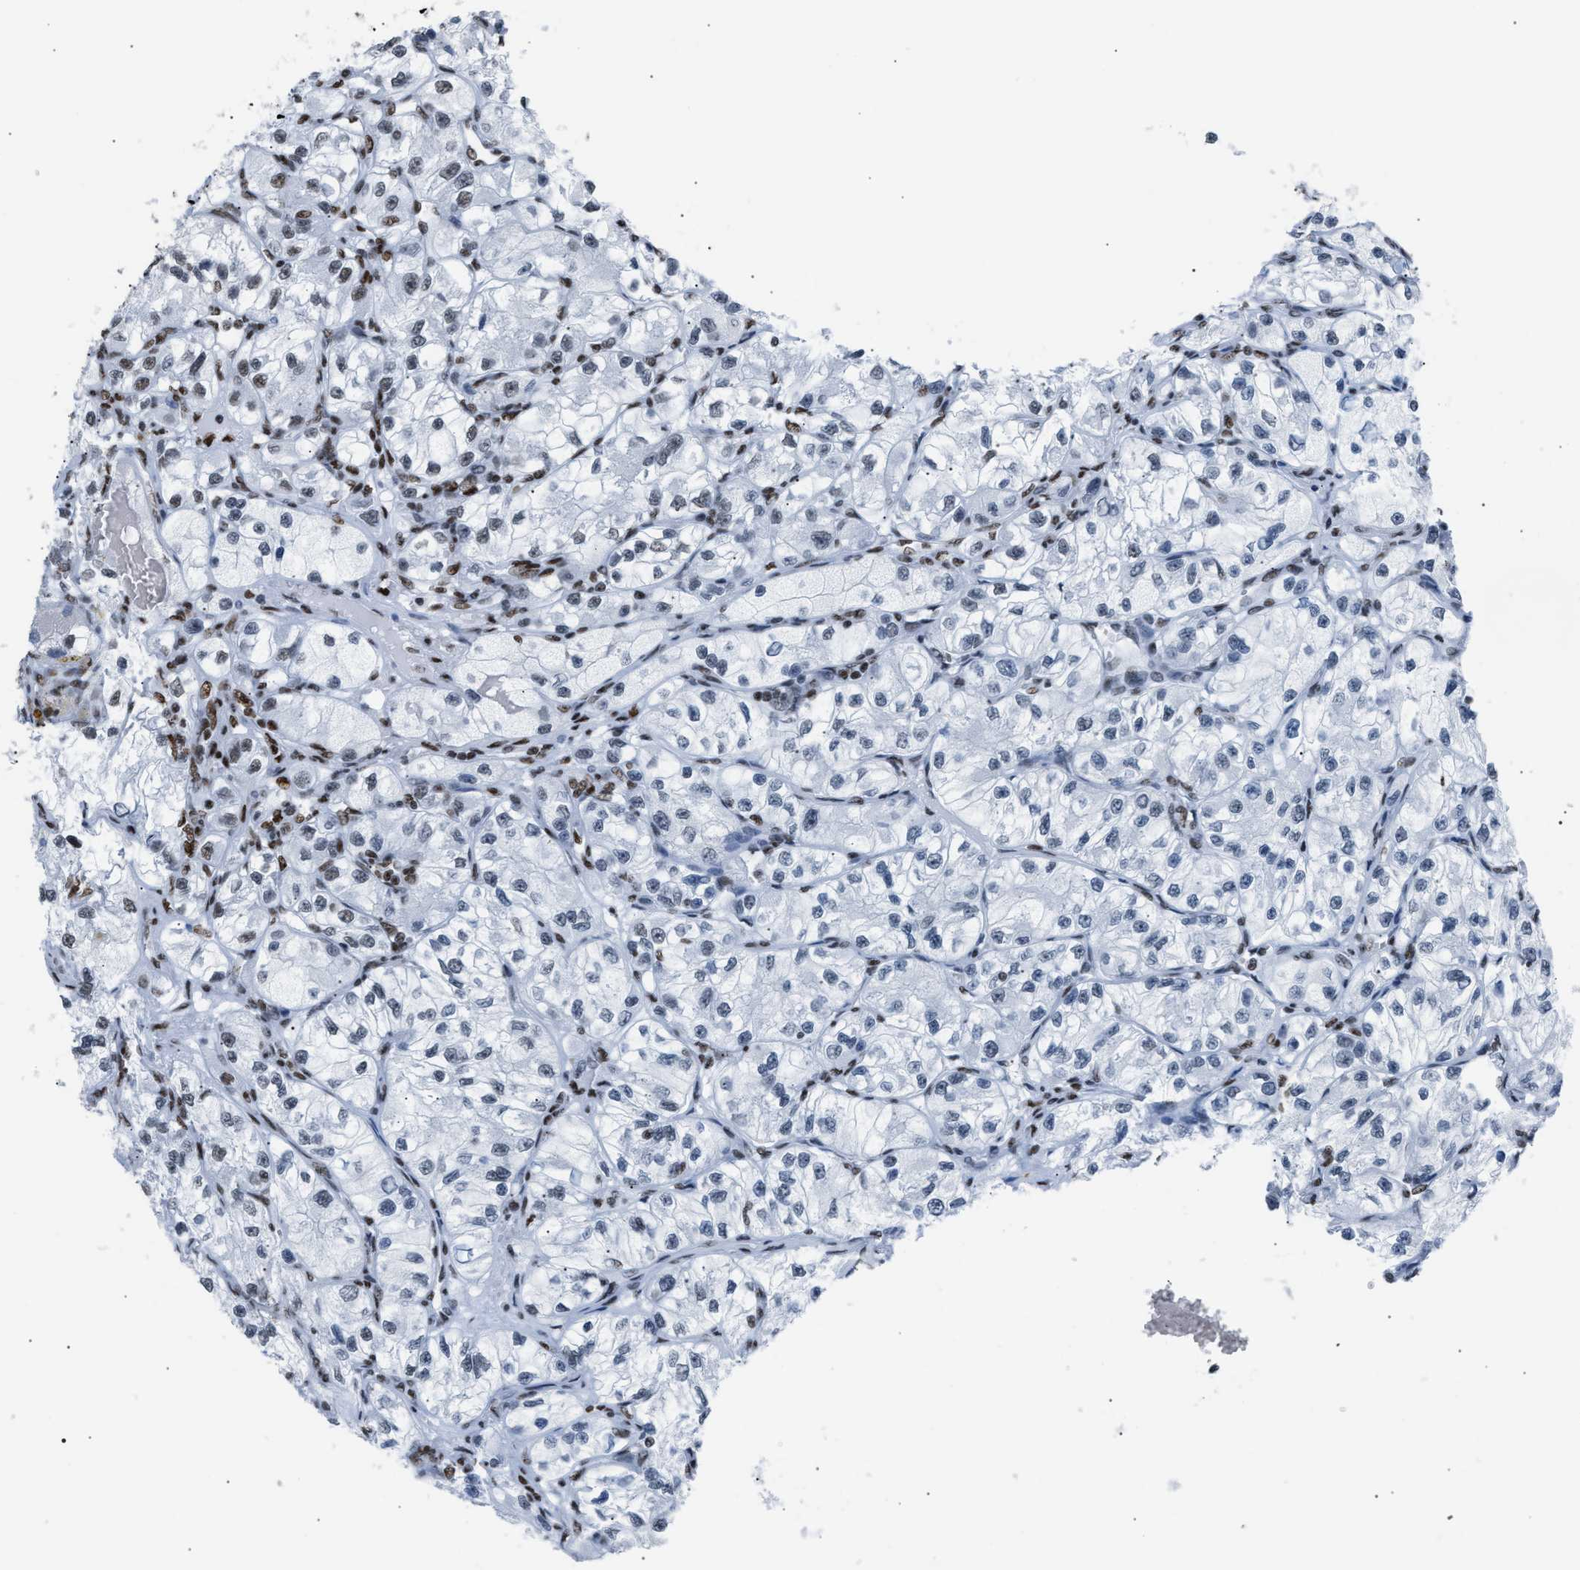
{"staining": {"intensity": "weak", "quantity": "<25%", "location": "nuclear"}, "tissue": "renal cancer", "cell_type": "Tumor cells", "image_type": "cancer", "snomed": [{"axis": "morphology", "description": "Adenocarcinoma, NOS"}, {"axis": "topography", "description": "Kidney"}], "caption": "Image shows no protein staining in tumor cells of renal cancer (adenocarcinoma) tissue.", "gene": "CCAR2", "patient": {"sex": "female", "age": 57}}